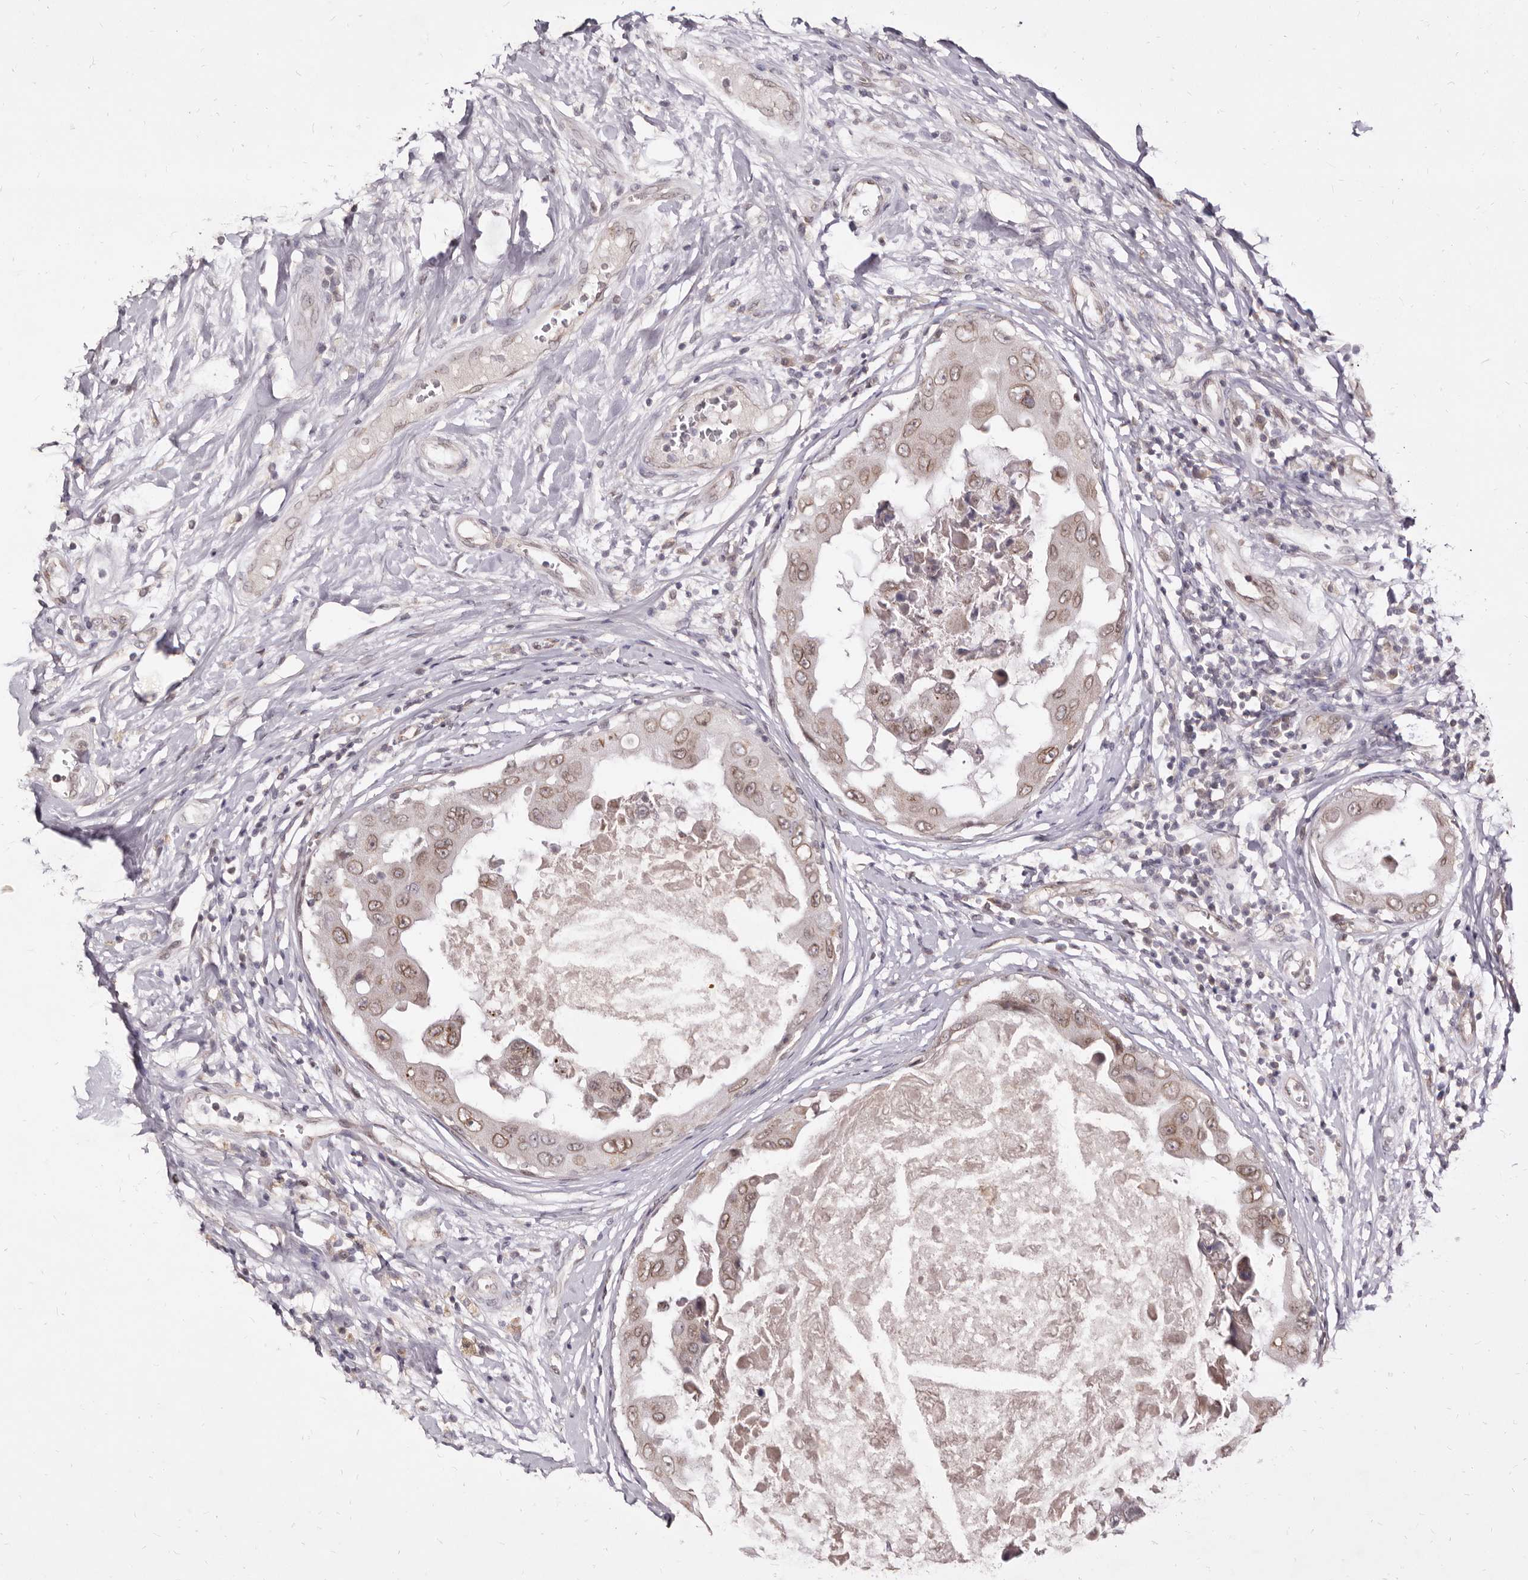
{"staining": {"intensity": "moderate", "quantity": "25%-75%", "location": "nuclear"}, "tissue": "breast cancer", "cell_type": "Tumor cells", "image_type": "cancer", "snomed": [{"axis": "morphology", "description": "Duct carcinoma"}, {"axis": "topography", "description": "Breast"}], "caption": "An image of breast intraductal carcinoma stained for a protein displays moderate nuclear brown staining in tumor cells.", "gene": "LCORL", "patient": {"sex": "female", "age": 27}}